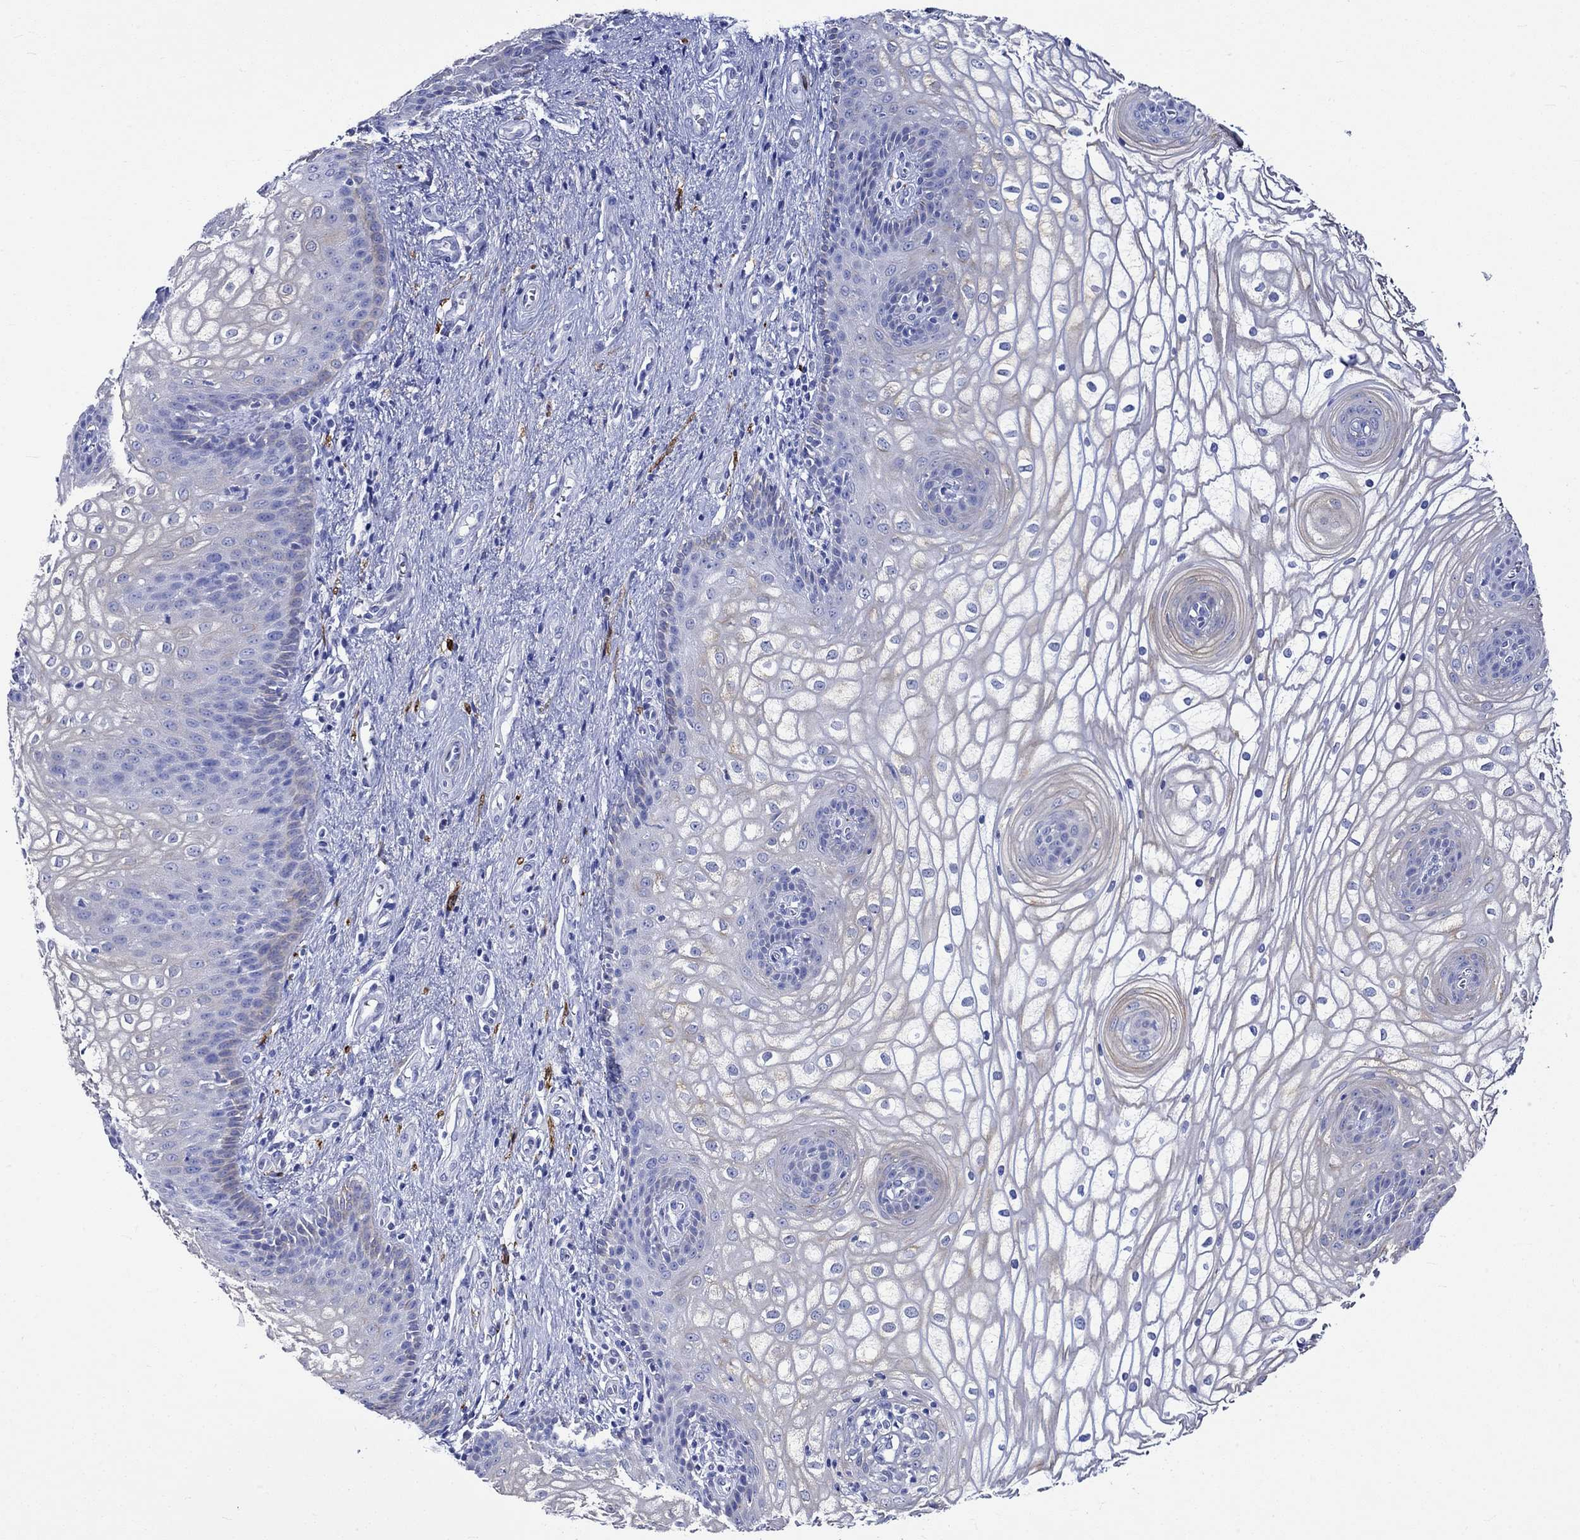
{"staining": {"intensity": "negative", "quantity": "none", "location": "none"}, "tissue": "vagina", "cell_type": "Squamous epithelial cells", "image_type": "normal", "snomed": [{"axis": "morphology", "description": "Normal tissue, NOS"}, {"axis": "topography", "description": "Vagina"}], "caption": "IHC micrograph of normal vagina: vagina stained with DAB (3,3'-diaminobenzidine) exhibits no significant protein positivity in squamous epithelial cells.", "gene": "CRYAB", "patient": {"sex": "female", "age": 34}}